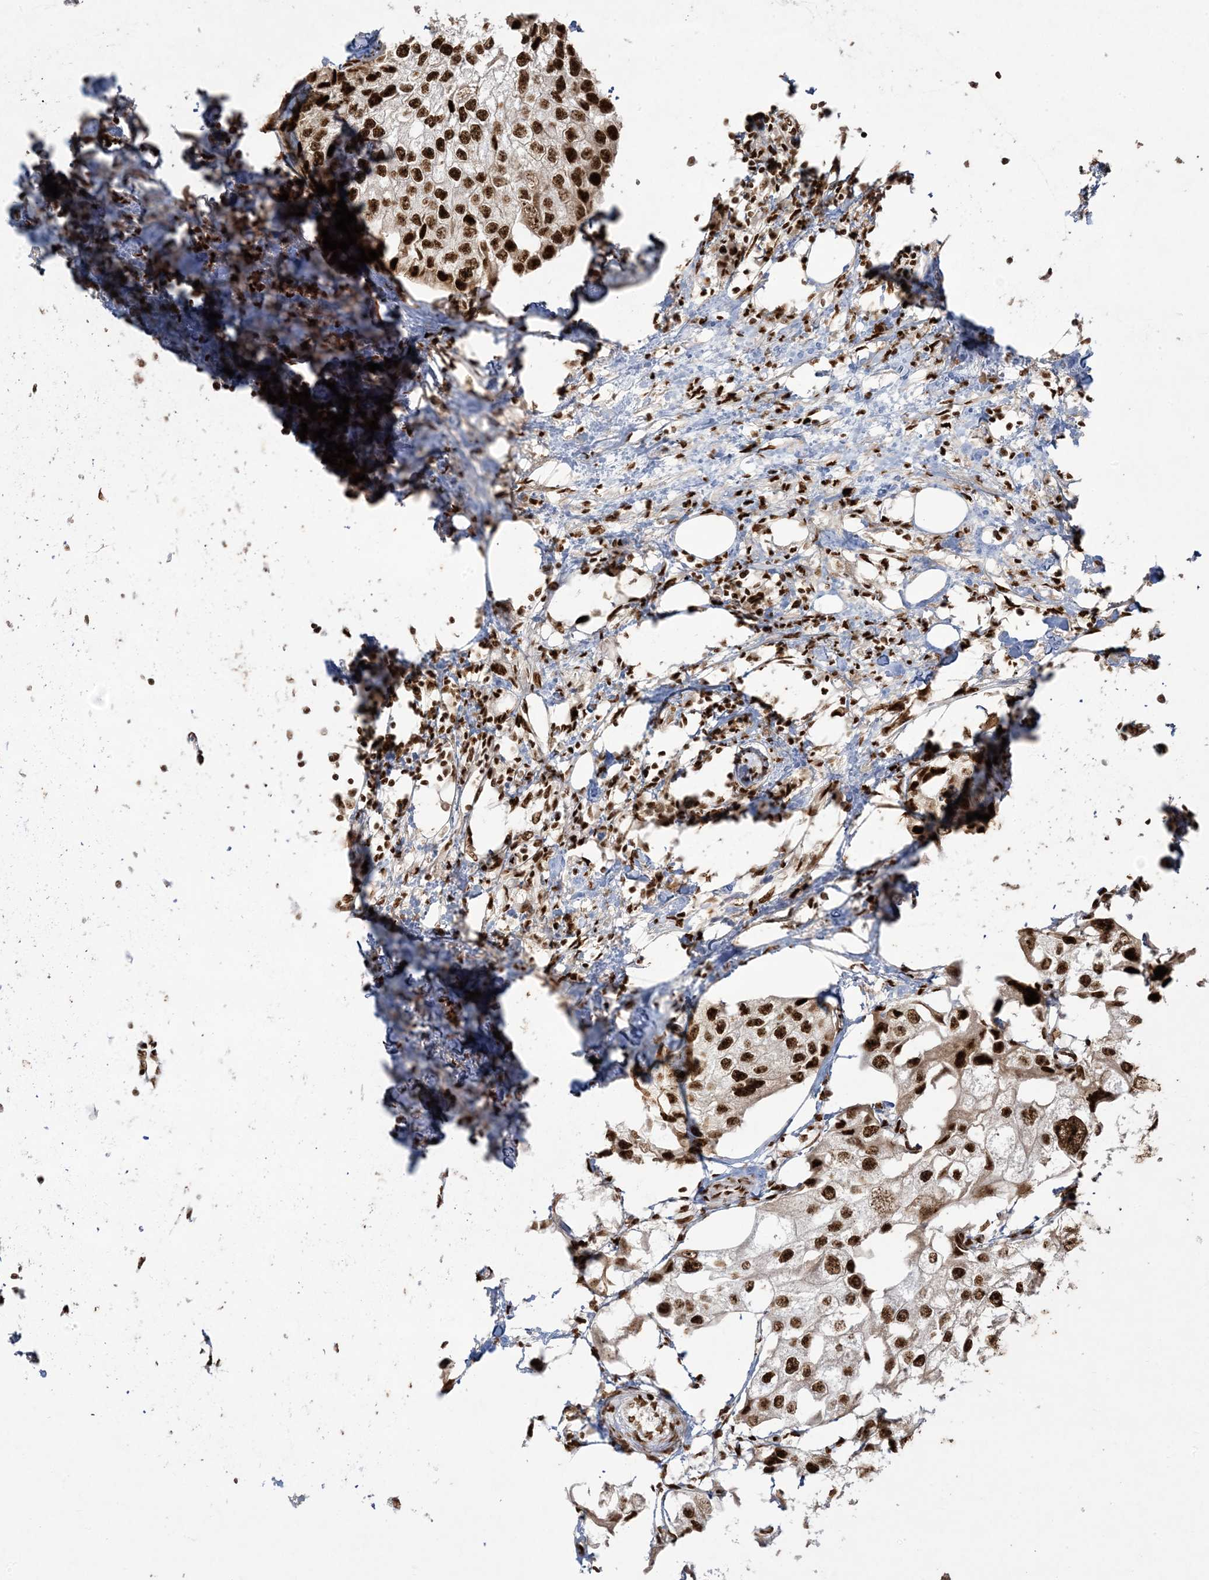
{"staining": {"intensity": "strong", "quantity": ">75%", "location": "nuclear"}, "tissue": "urothelial cancer", "cell_type": "Tumor cells", "image_type": "cancer", "snomed": [{"axis": "morphology", "description": "Urothelial carcinoma, High grade"}, {"axis": "topography", "description": "Urinary bladder"}], "caption": "High-magnification brightfield microscopy of urothelial cancer stained with DAB (3,3'-diaminobenzidine) (brown) and counterstained with hematoxylin (blue). tumor cells exhibit strong nuclear positivity is appreciated in about>75% of cells.", "gene": "RBM10", "patient": {"sex": "male", "age": 64}}